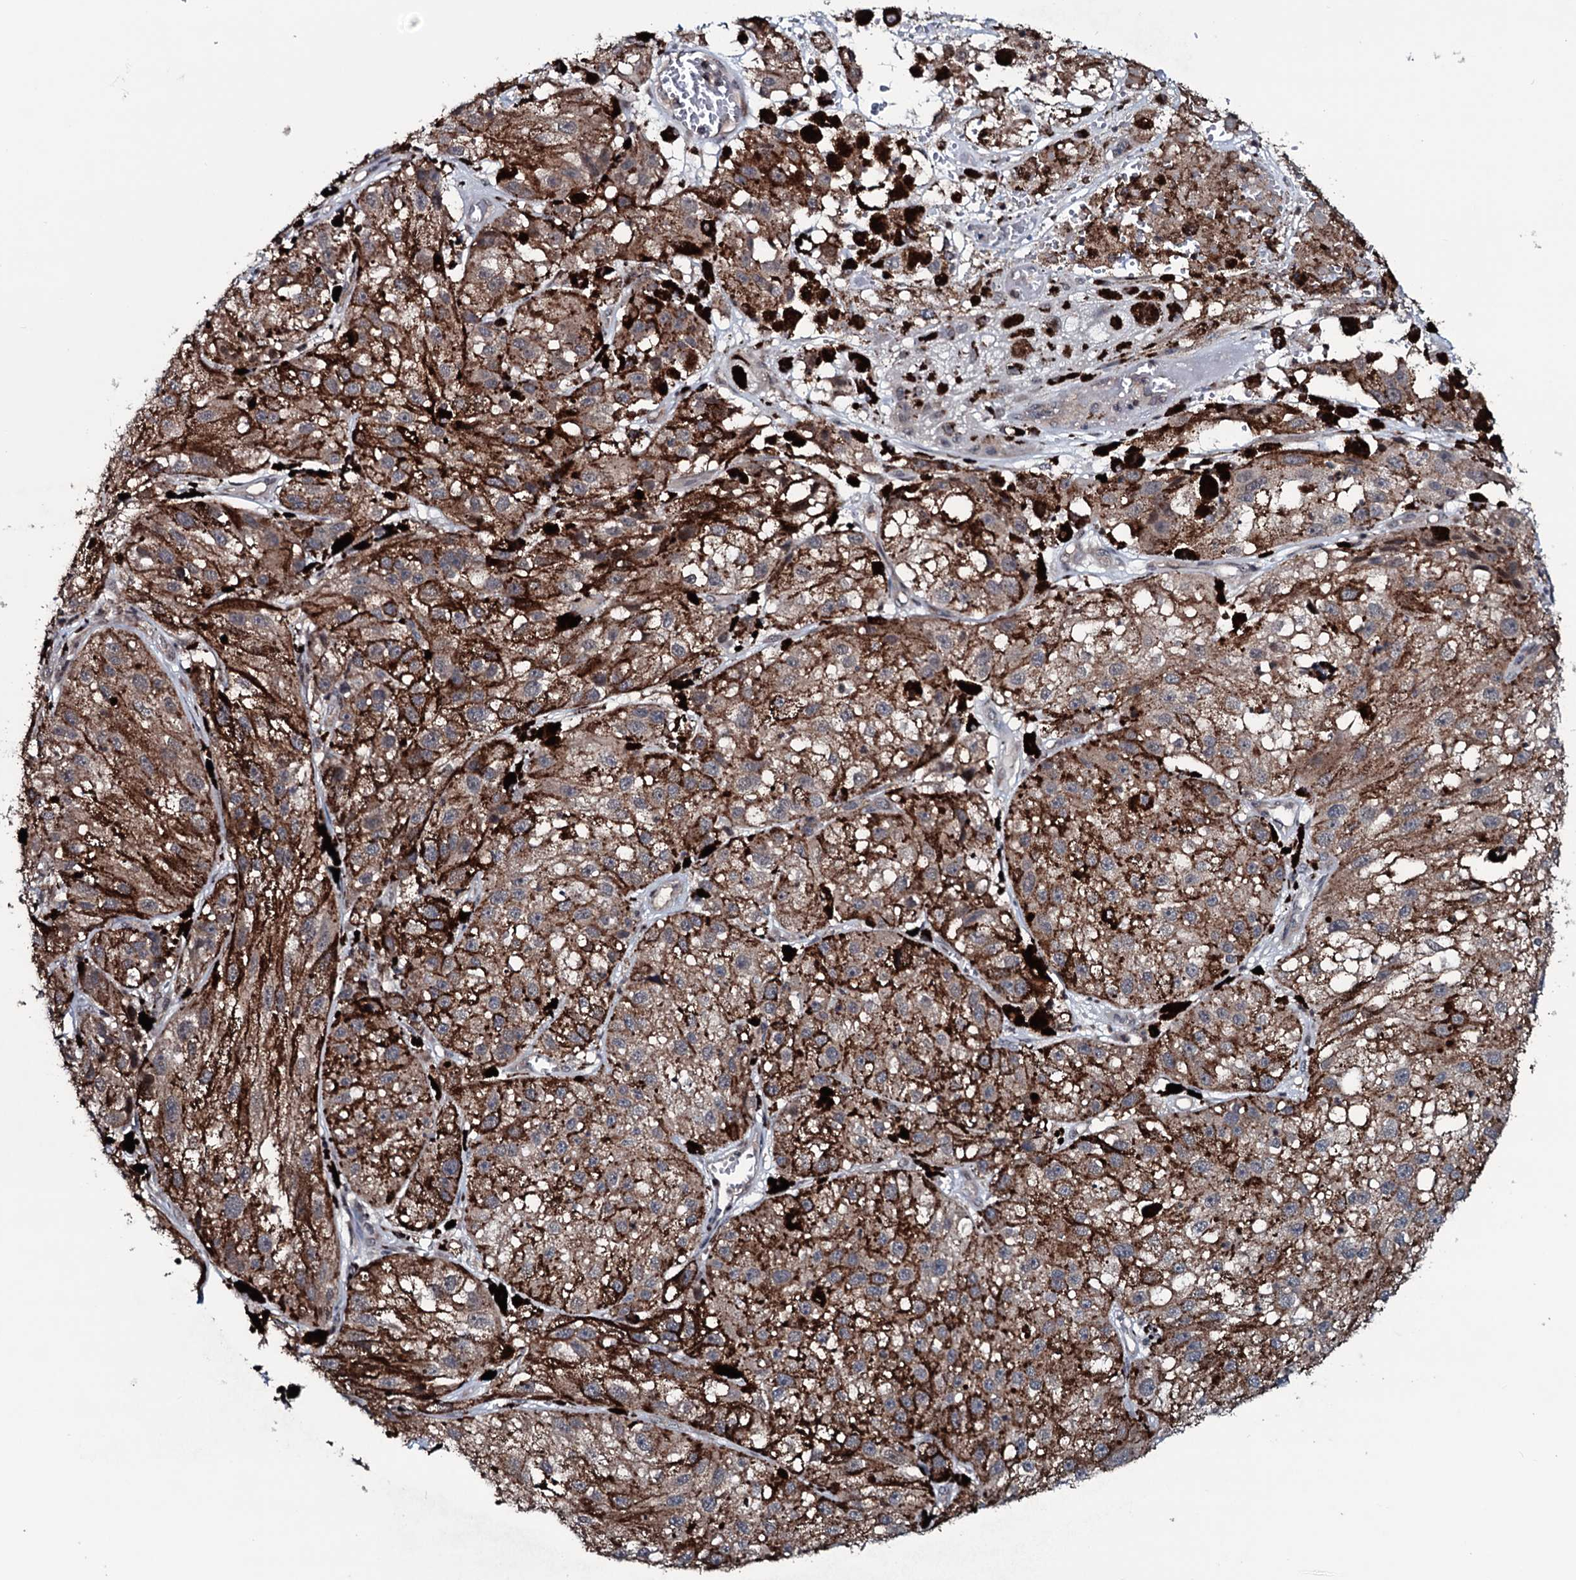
{"staining": {"intensity": "moderate", "quantity": ">75%", "location": "cytoplasmic/membranous"}, "tissue": "melanoma", "cell_type": "Tumor cells", "image_type": "cancer", "snomed": [{"axis": "morphology", "description": "Malignant melanoma, NOS"}, {"axis": "topography", "description": "Skin"}], "caption": "Immunohistochemistry staining of malignant melanoma, which demonstrates medium levels of moderate cytoplasmic/membranous staining in approximately >75% of tumor cells indicating moderate cytoplasmic/membranous protein staining. The staining was performed using DAB (brown) for protein detection and nuclei were counterstained in hematoxylin (blue).", "gene": "OGFOD2", "patient": {"sex": "male", "age": 88}}